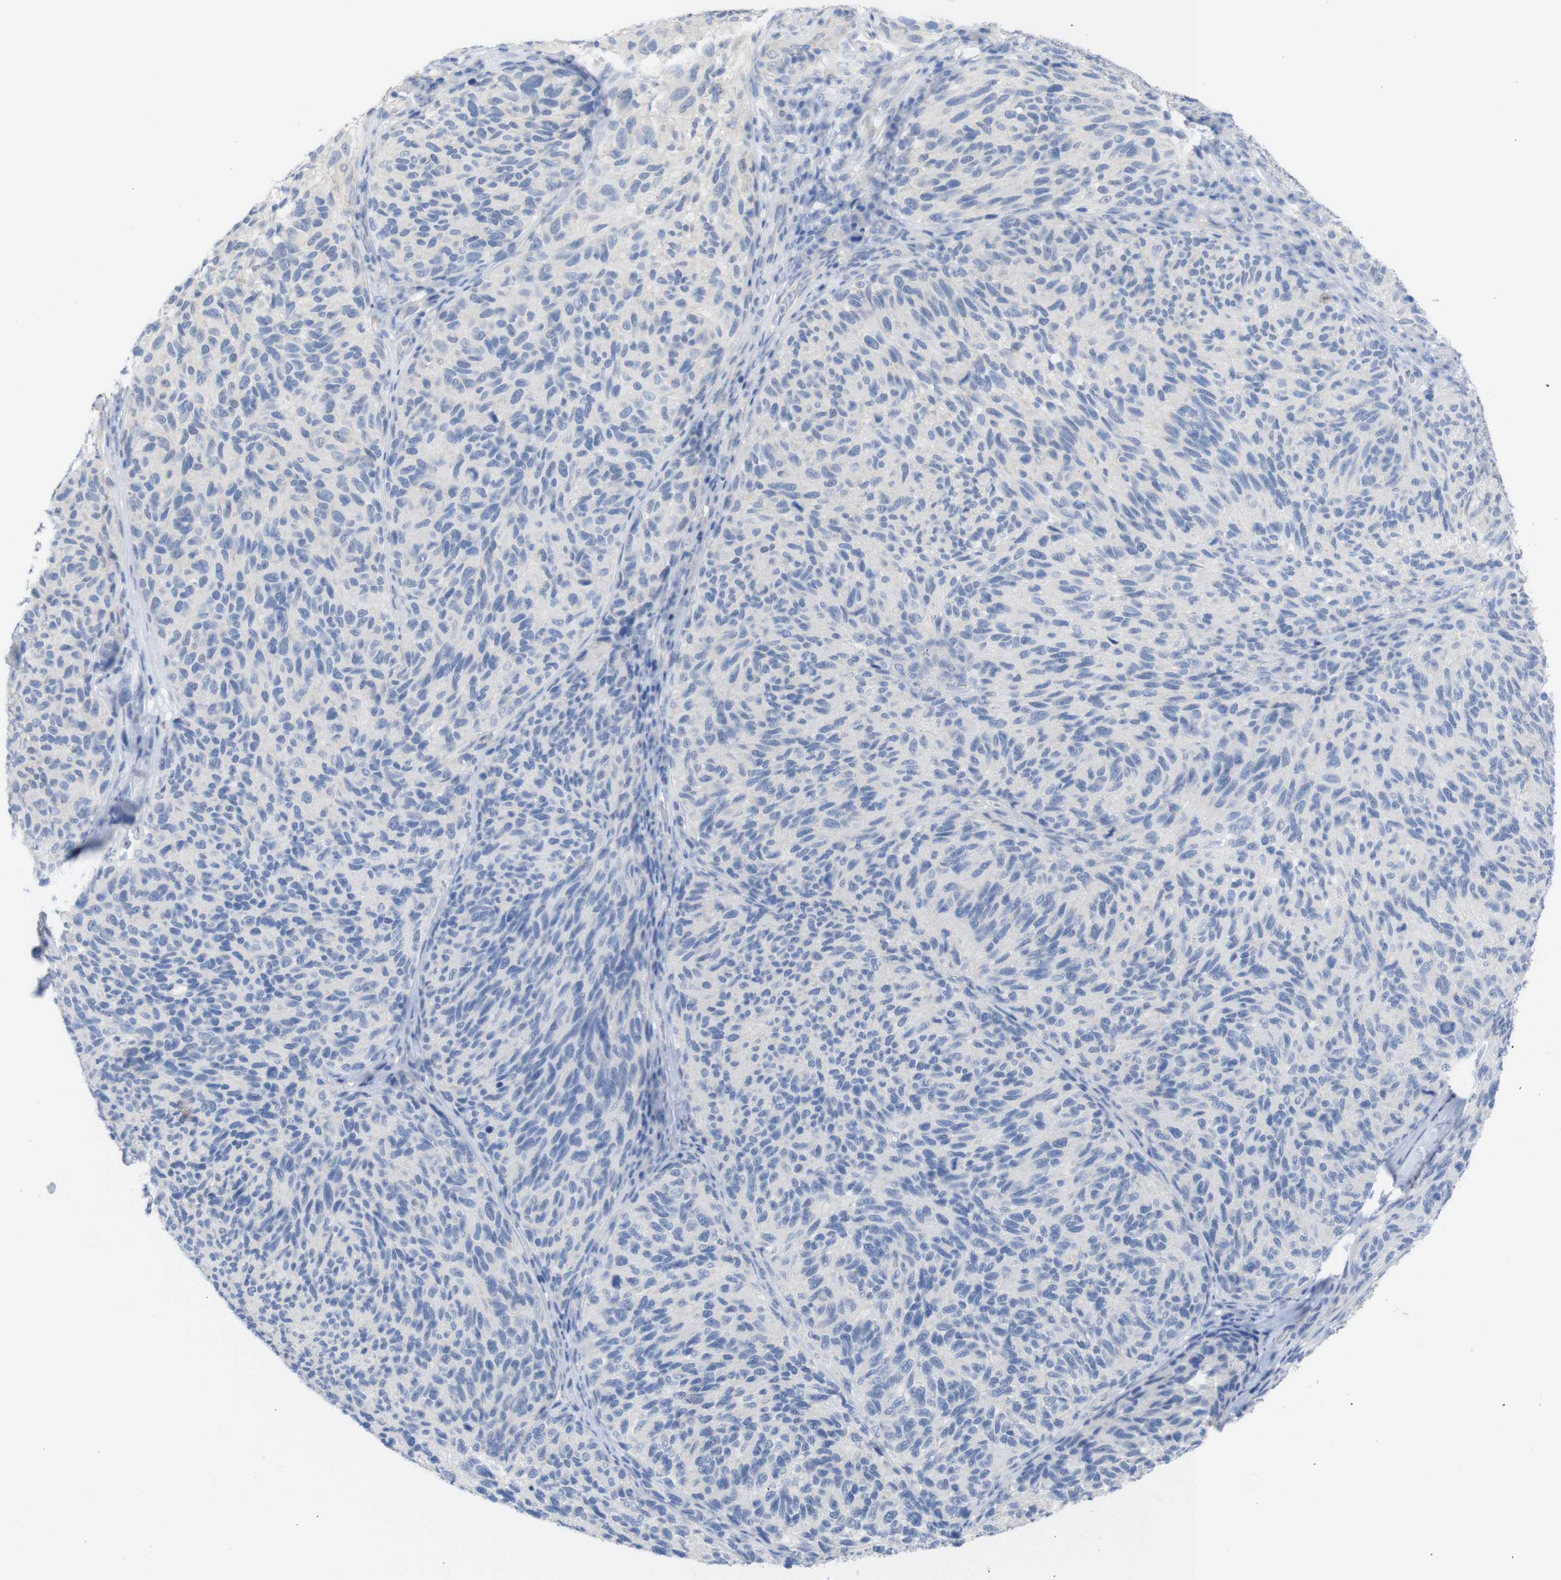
{"staining": {"intensity": "negative", "quantity": "none", "location": "none"}, "tissue": "melanoma", "cell_type": "Tumor cells", "image_type": "cancer", "snomed": [{"axis": "morphology", "description": "Malignant melanoma, NOS"}, {"axis": "topography", "description": "Skin"}], "caption": "Immunohistochemistry (IHC) micrograph of melanoma stained for a protein (brown), which displays no expression in tumor cells.", "gene": "PNMA1", "patient": {"sex": "female", "age": 73}}